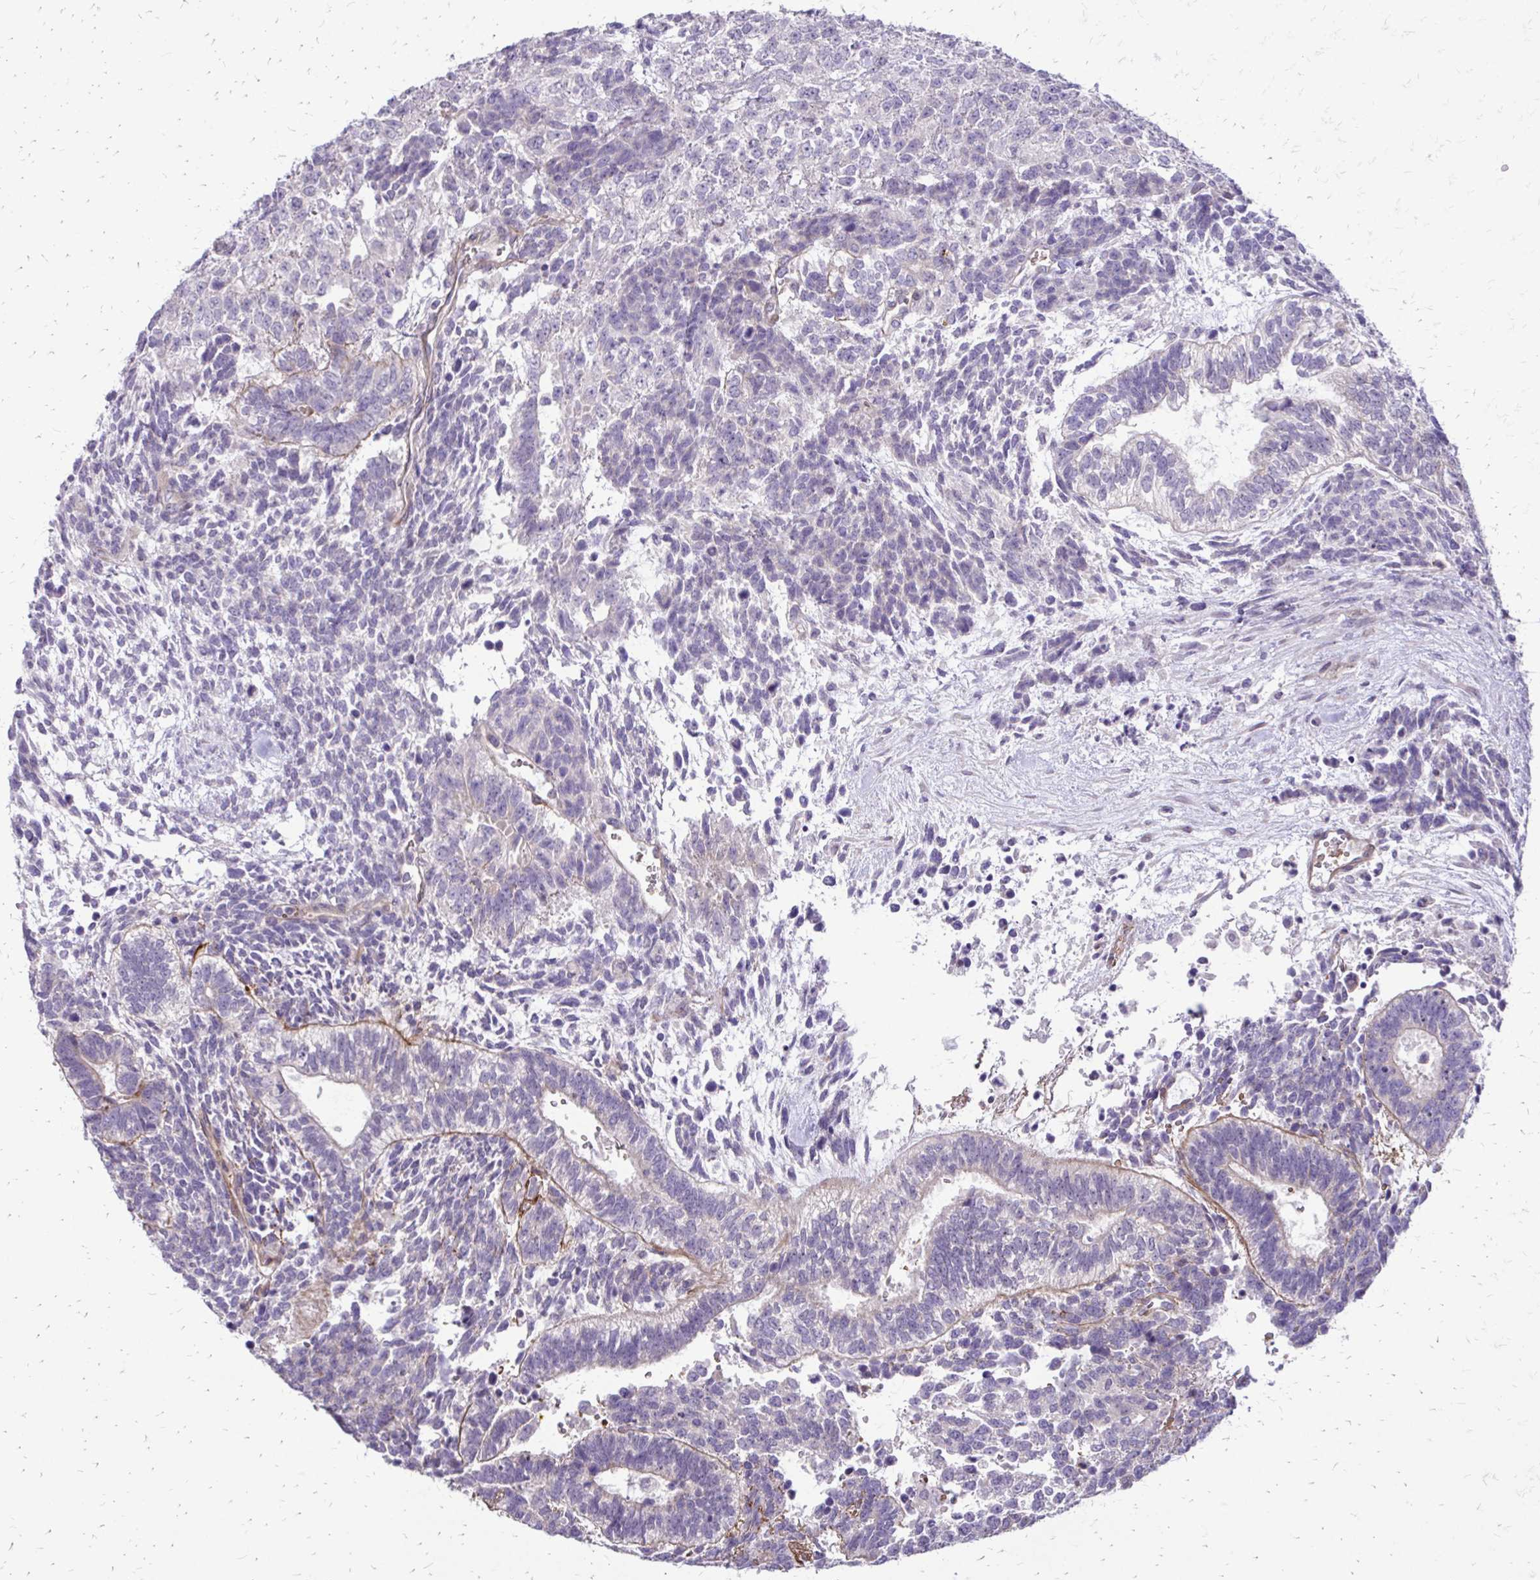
{"staining": {"intensity": "negative", "quantity": "none", "location": "none"}, "tissue": "testis cancer", "cell_type": "Tumor cells", "image_type": "cancer", "snomed": [{"axis": "morphology", "description": "Carcinoma, Embryonal, NOS"}, {"axis": "topography", "description": "Testis"}], "caption": "Testis embryonal carcinoma stained for a protein using IHC demonstrates no staining tumor cells.", "gene": "FUNDC2", "patient": {"sex": "male", "age": 23}}